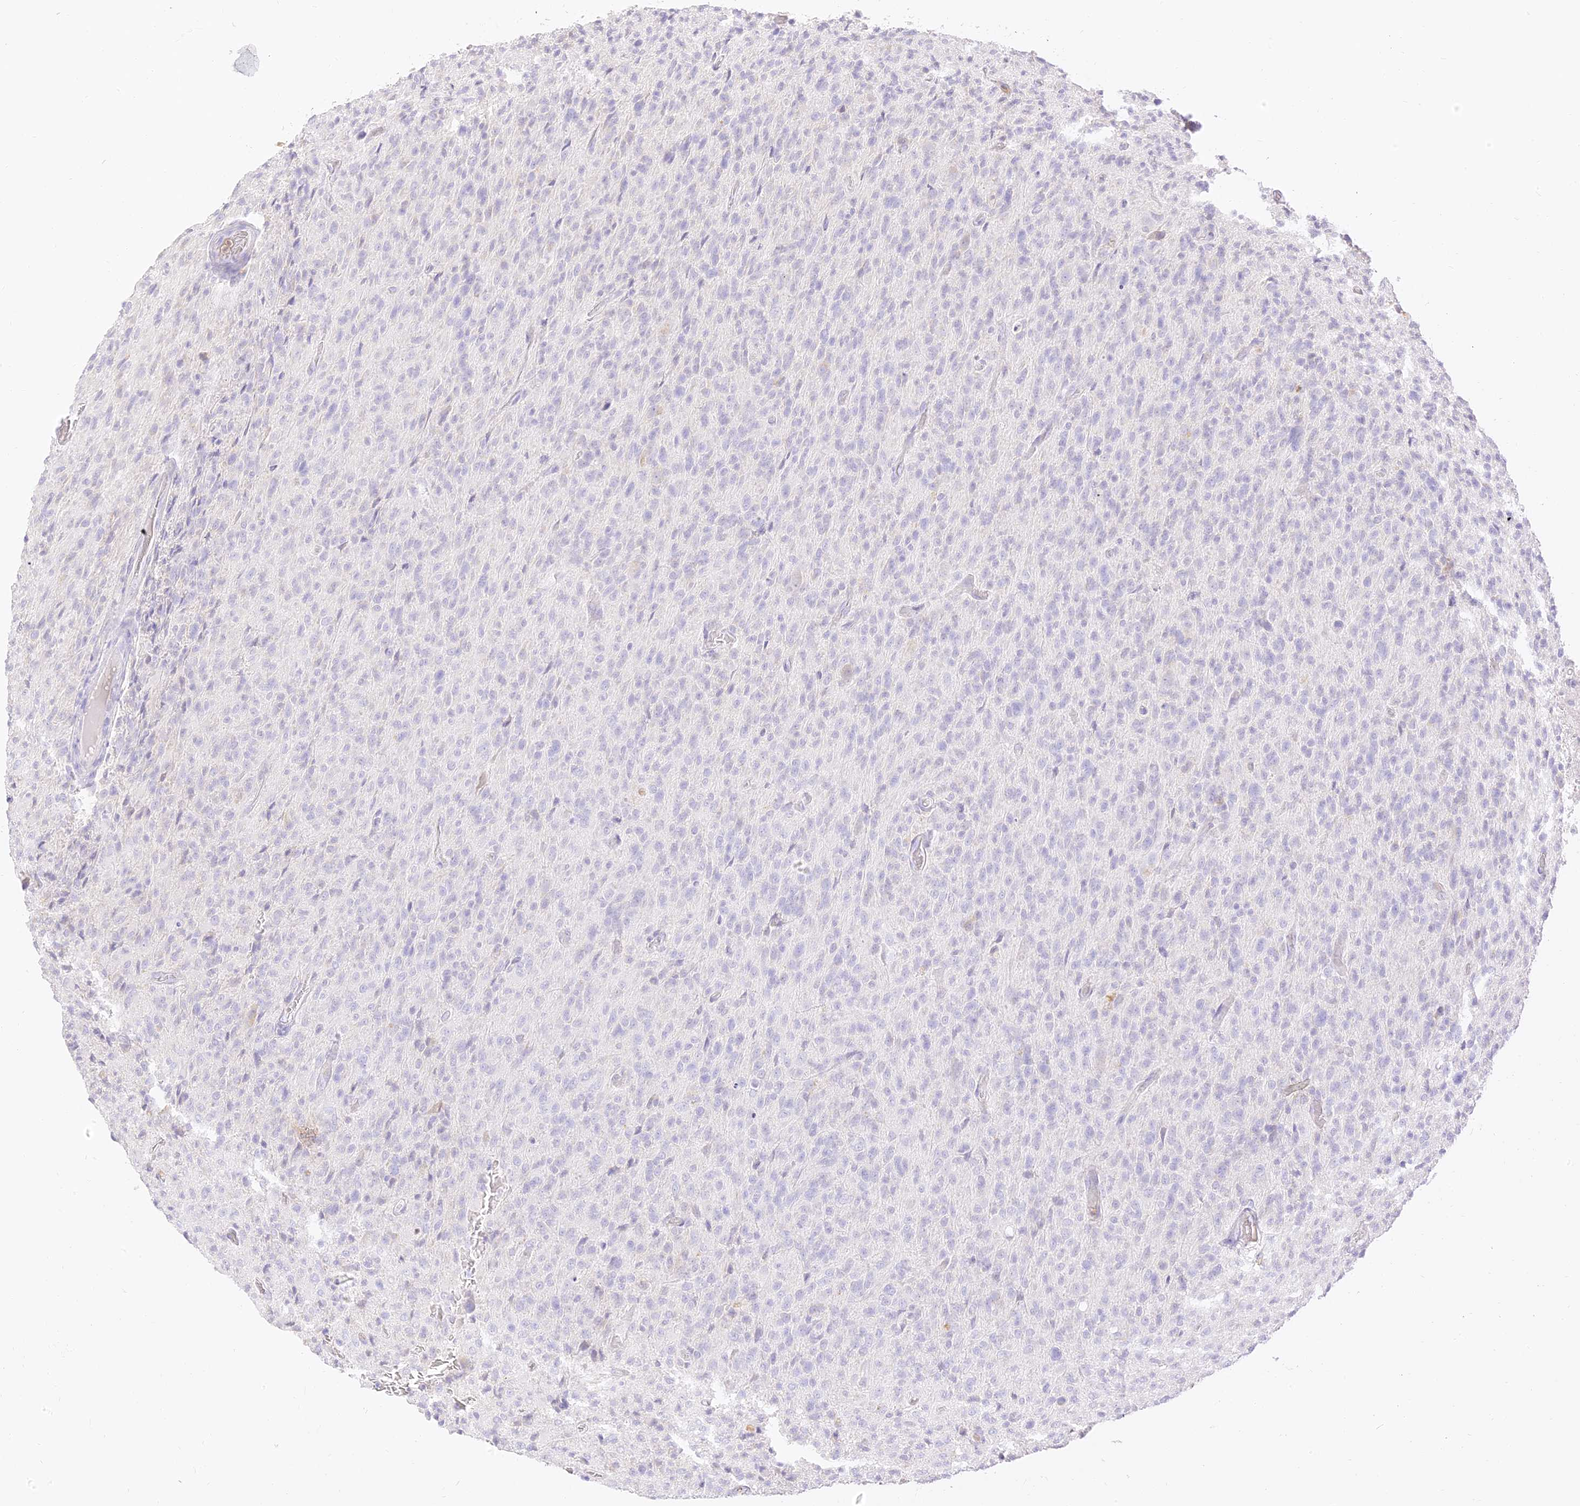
{"staining": {"intensity": "negative", "quantity": "none", "location": "none"}, "tissue": "glioma", "cell_type": "Tumor cells", "image_type": "cancer", "snomed": [{"axis": "morphology", "description": "Glioma, malignant, High grade"}, {"axis": "topography", "description": "Brain"}], "caption": "There is no significant staining in tumor cells of glioma. Nuclei are stained in blue.", "gene": "SEC13", "patient": {"sex": "female", "age": 57}}